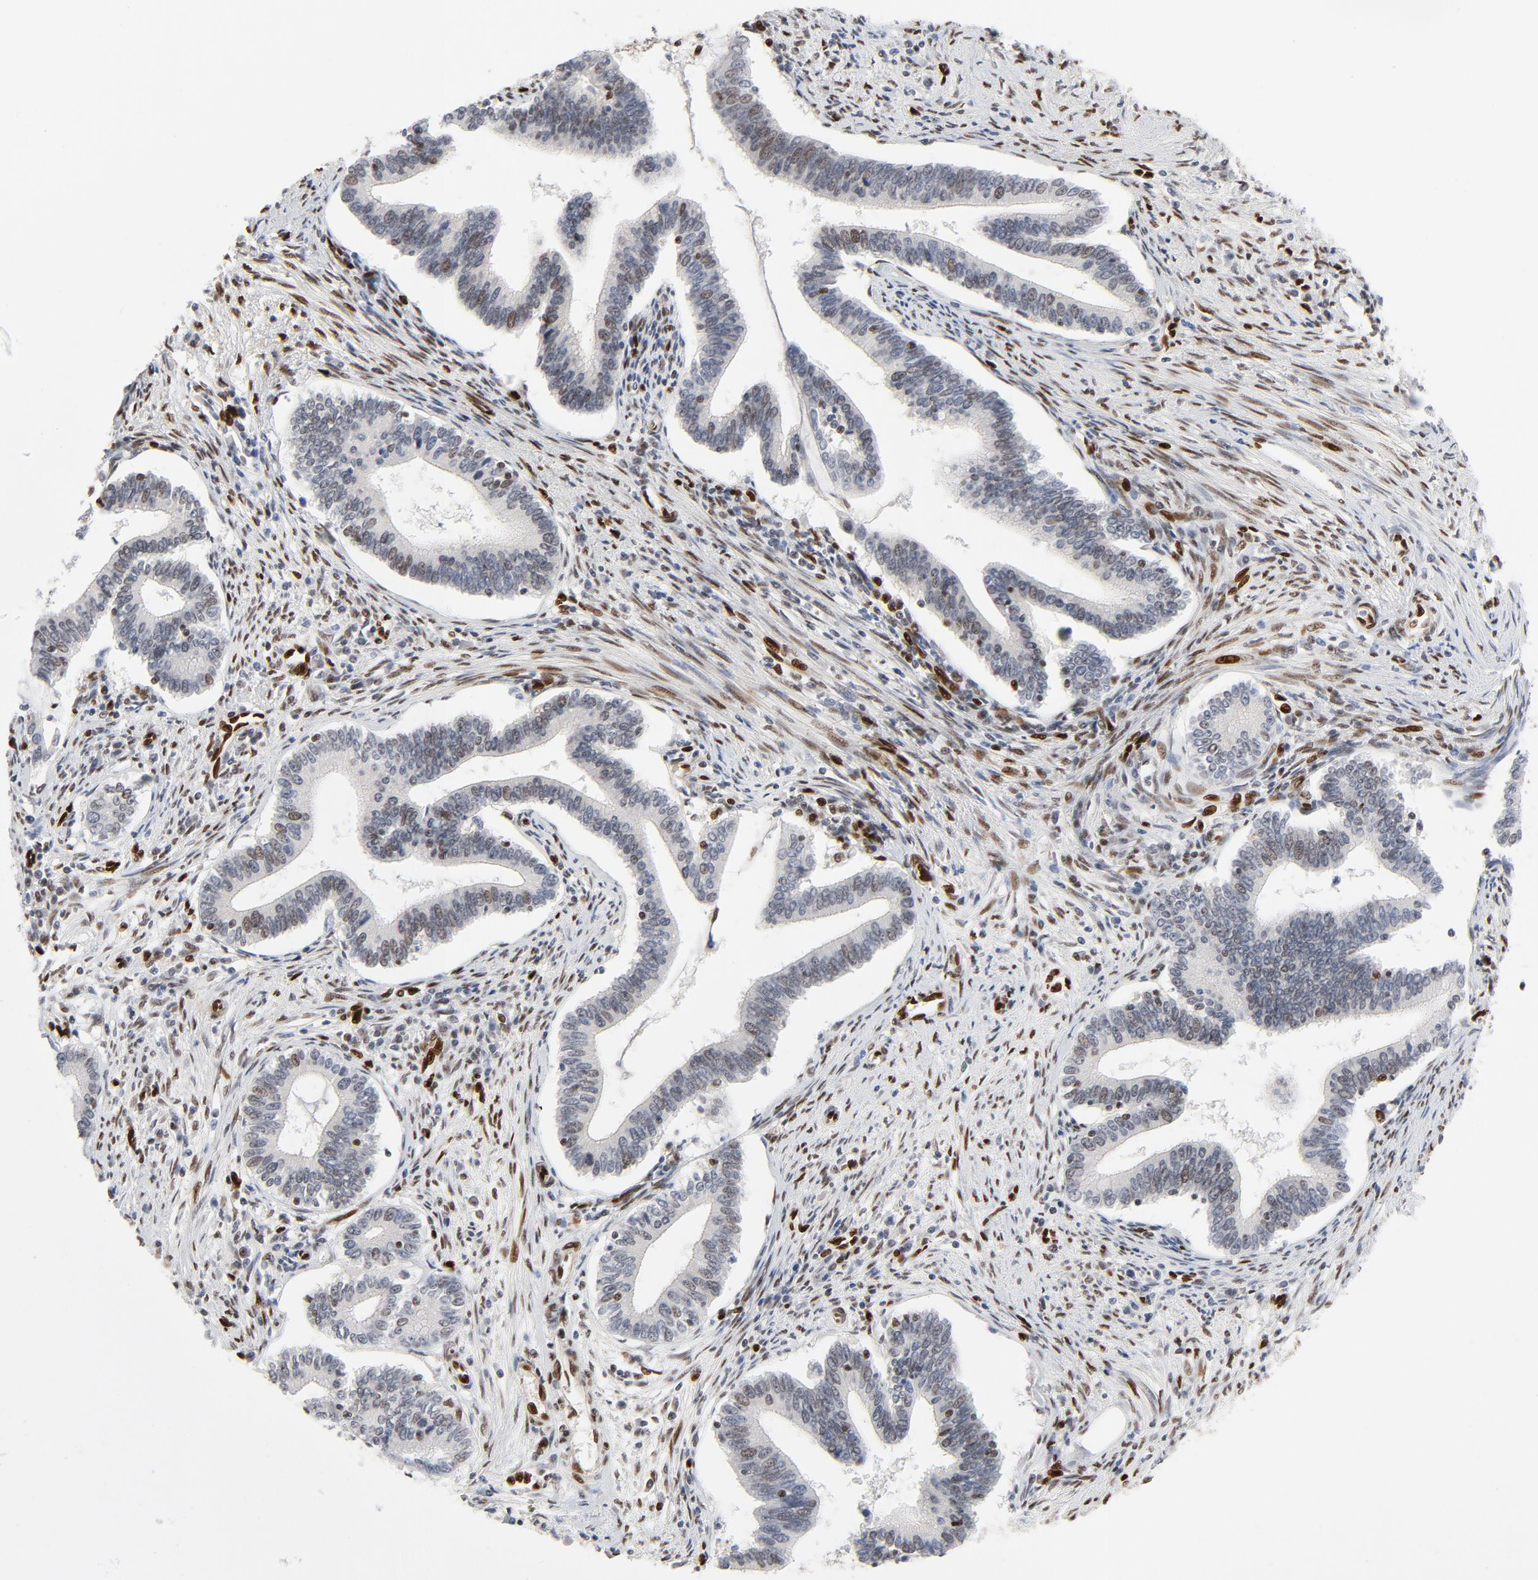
{"staining": {"intensity": "weak", "quantity": "<25%", "location": "nuclear"}, "tissue": "cervical cancer", "cell_type": "Tumor cells", "image_type": "cancer", "snomed": [{"axis": "morphology", "description": "Adenocarcinoma, NOS"}, {"axis": "topography", "description": "Cervix"}], "caption": "Protein analysis of cervical adenocarcinoma exhibits no significant staining in tumor cells.", "gene": "MEF2A", "patient": {"sex": "female", "age": 36}}